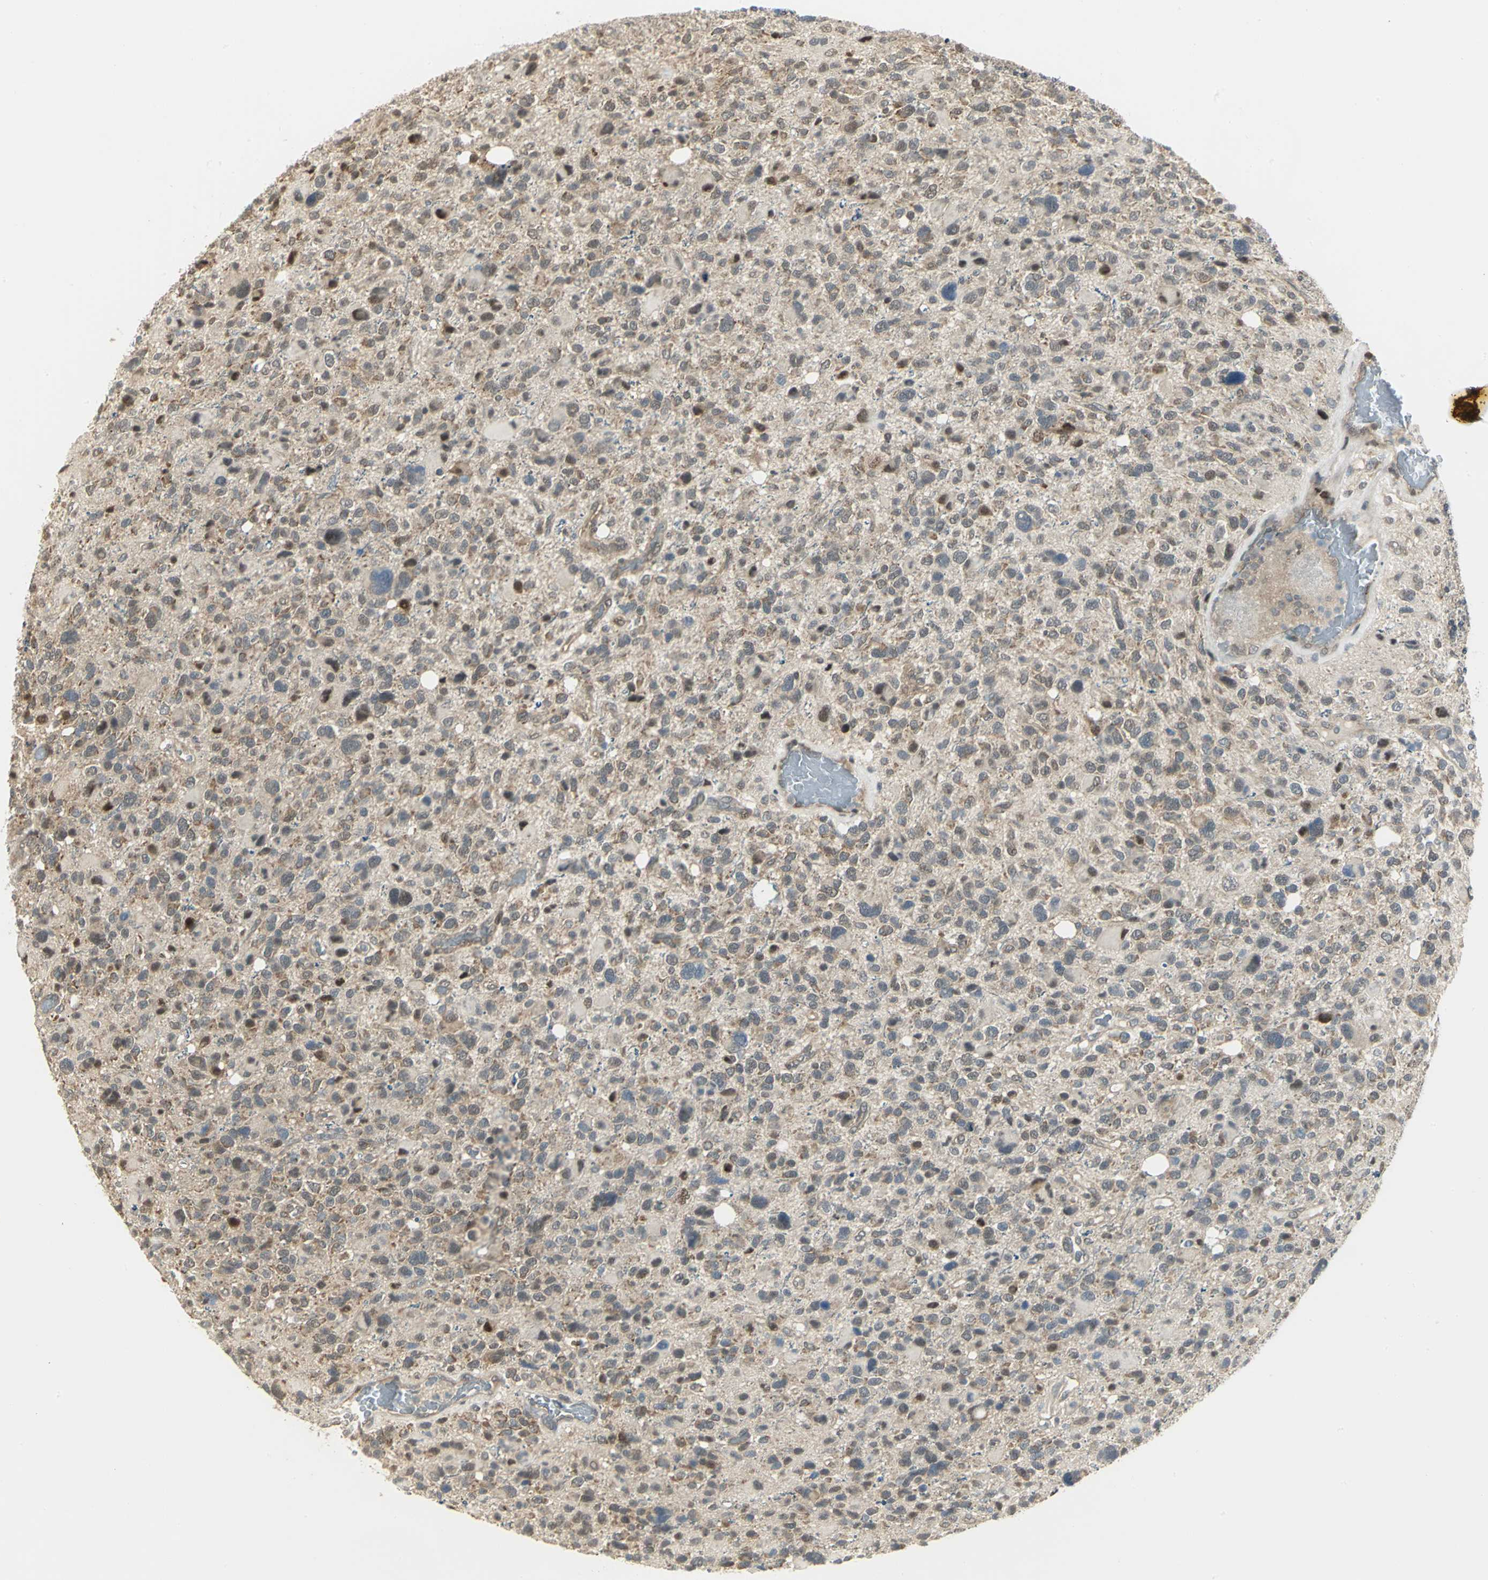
{"staining": {"intensity": "weak", "quantity": ">75%", "location": "cytoplasmic/membranous"}, "tissue": "glioma", "cell_type": "Tumor cells", "image_type": "cancer", "snomed": [{"axis": "morphology", "description": "Glioma, malignant, High grade"}, {"axis": "topography", "description": "Brain"}], "caption": "Malignant high-grade glioma stained with immunohistochemistry reveals weak cytoplasmic/membranous staining in about >75% of tumor cells.", "gene": "PSMC4", "patient": {"sex": "male", "age": 48}}